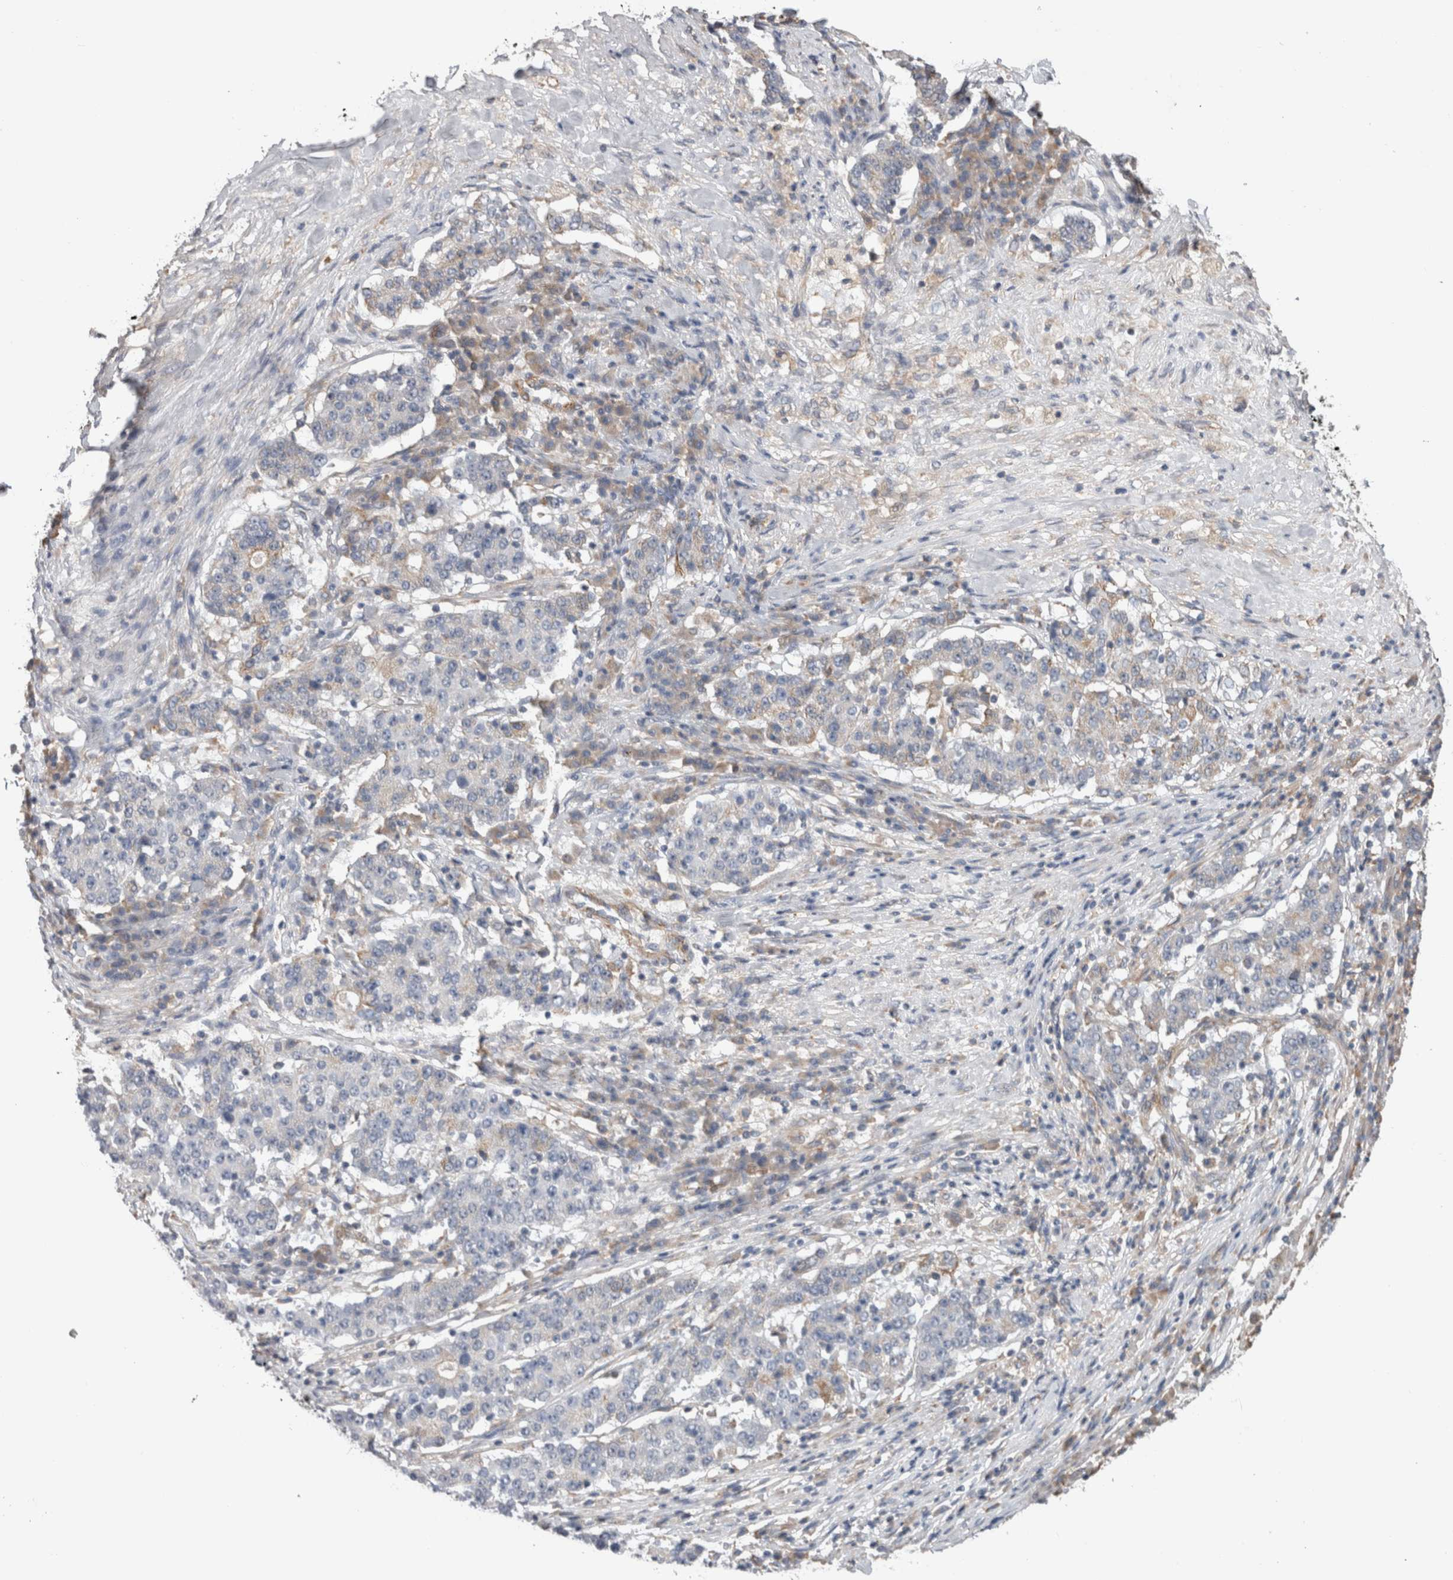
{"staining": {"intensity": "weak", "quantity": "<25%", "location": "cytoplasmic/membranous"}, "tissue": "stomach cancer", "cell_type": "Tumor cells", "image_type": "cancer", "snomed": [{"axis": "morphology", "description": "Adenocarcinoma, NOS"}, {"axis": "topography", "description": "Stomach"}], "caption": "Stomach cancer was stained to show a protein in brown. There is no significant staining in tumor cells.", "gene": "SMAP2", "patient": {"sex": "male", "age": 59}}